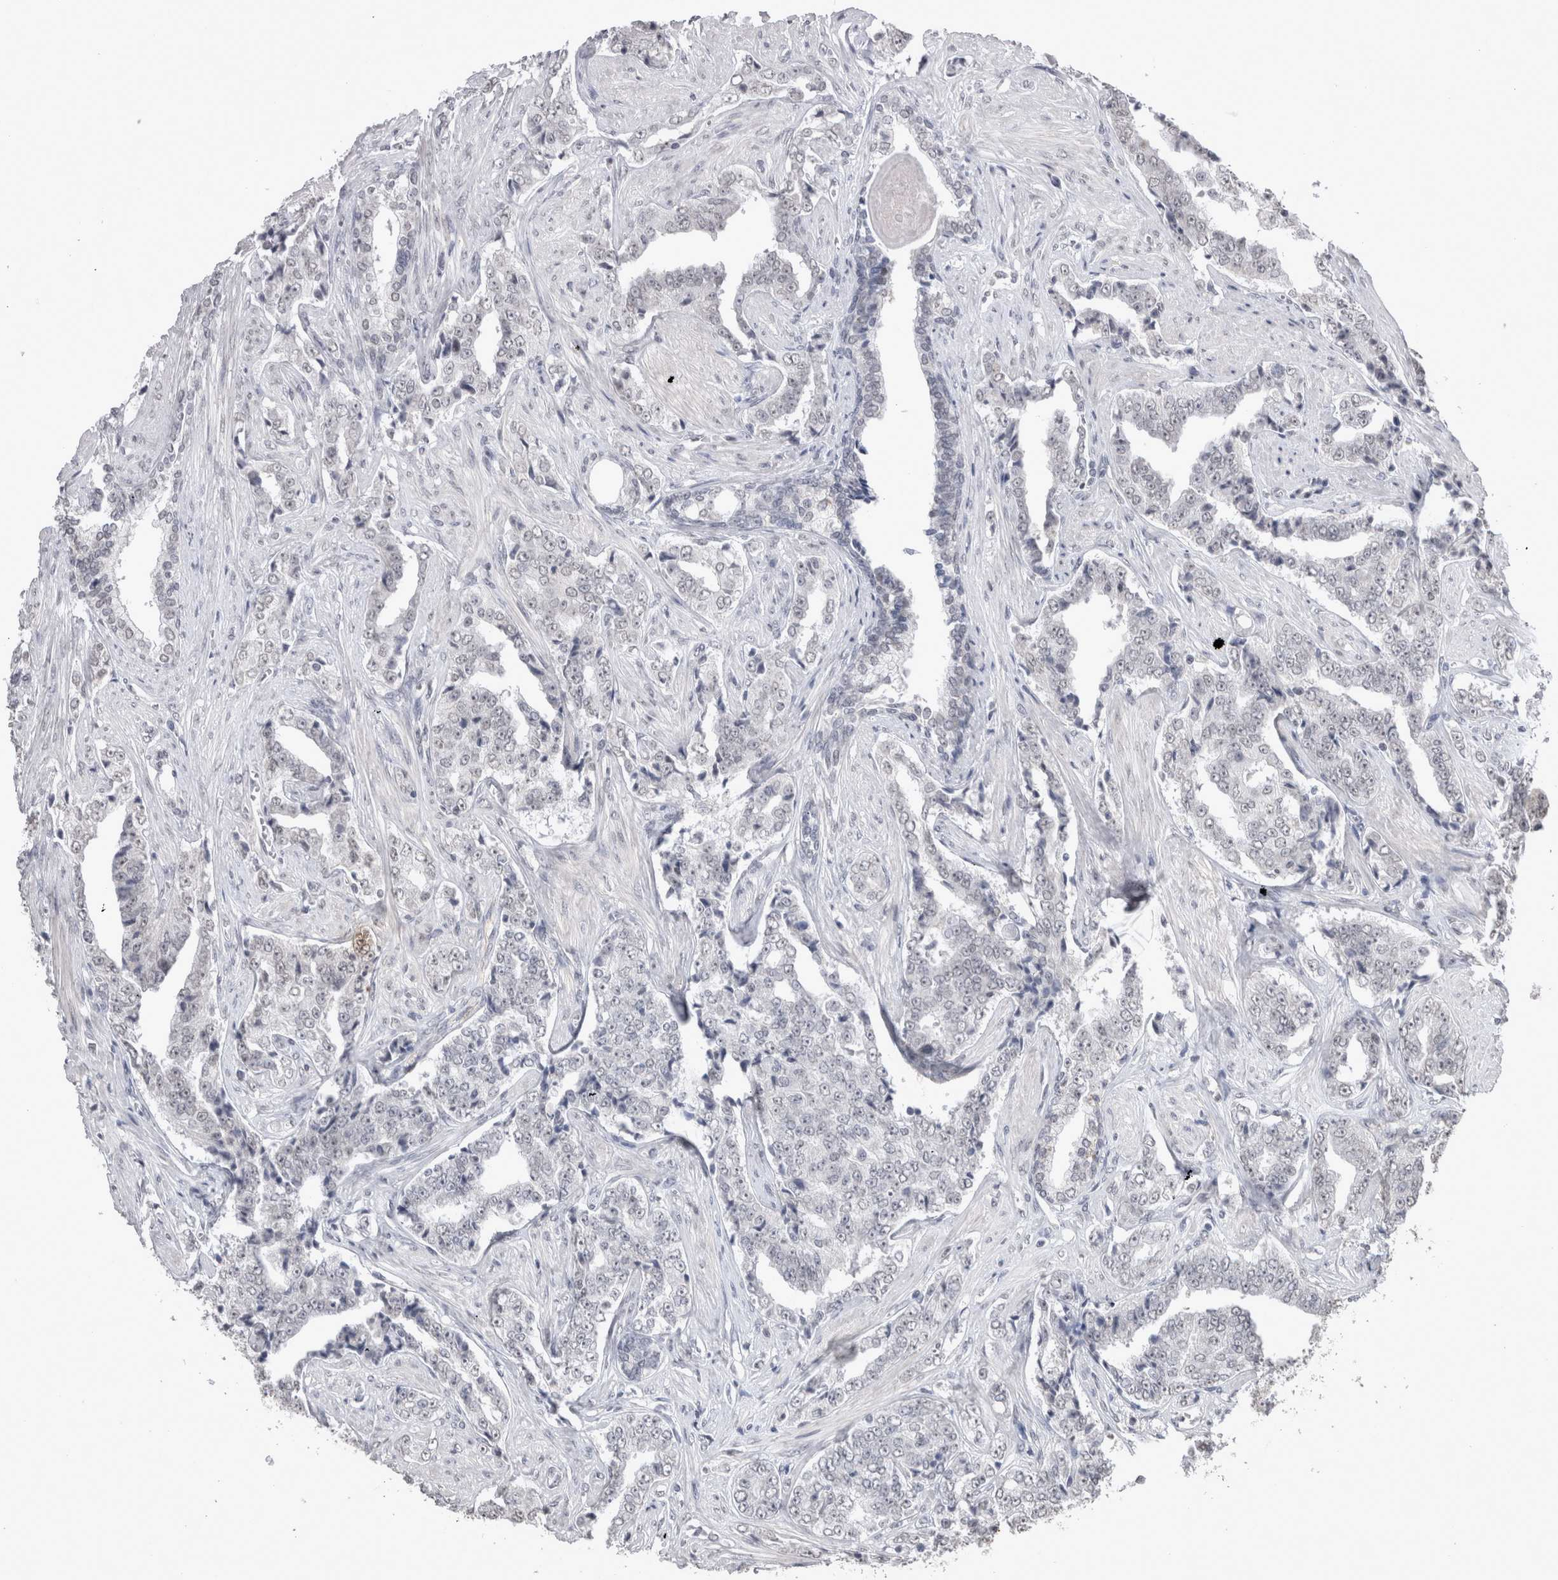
{"staining": {"intensity": "negative", "quantity": "none", "location": "none"}, "tissue": "prostate cancer", "cell_type": "Tumor cells", "image_type": "cancer", "snomed": [{"axis": "morphology", "description": "Adenocarcinoma, High grade"}, {"axis": "topography", "description": "Prostate"}], "caption": "This is an immunohistochemistry histopathology image of prostate adenocarcinoma (high-grade). There is no staining in tumor cells.", "gene": "DDX4", "patient": {"sex": "male", "age": 71}}